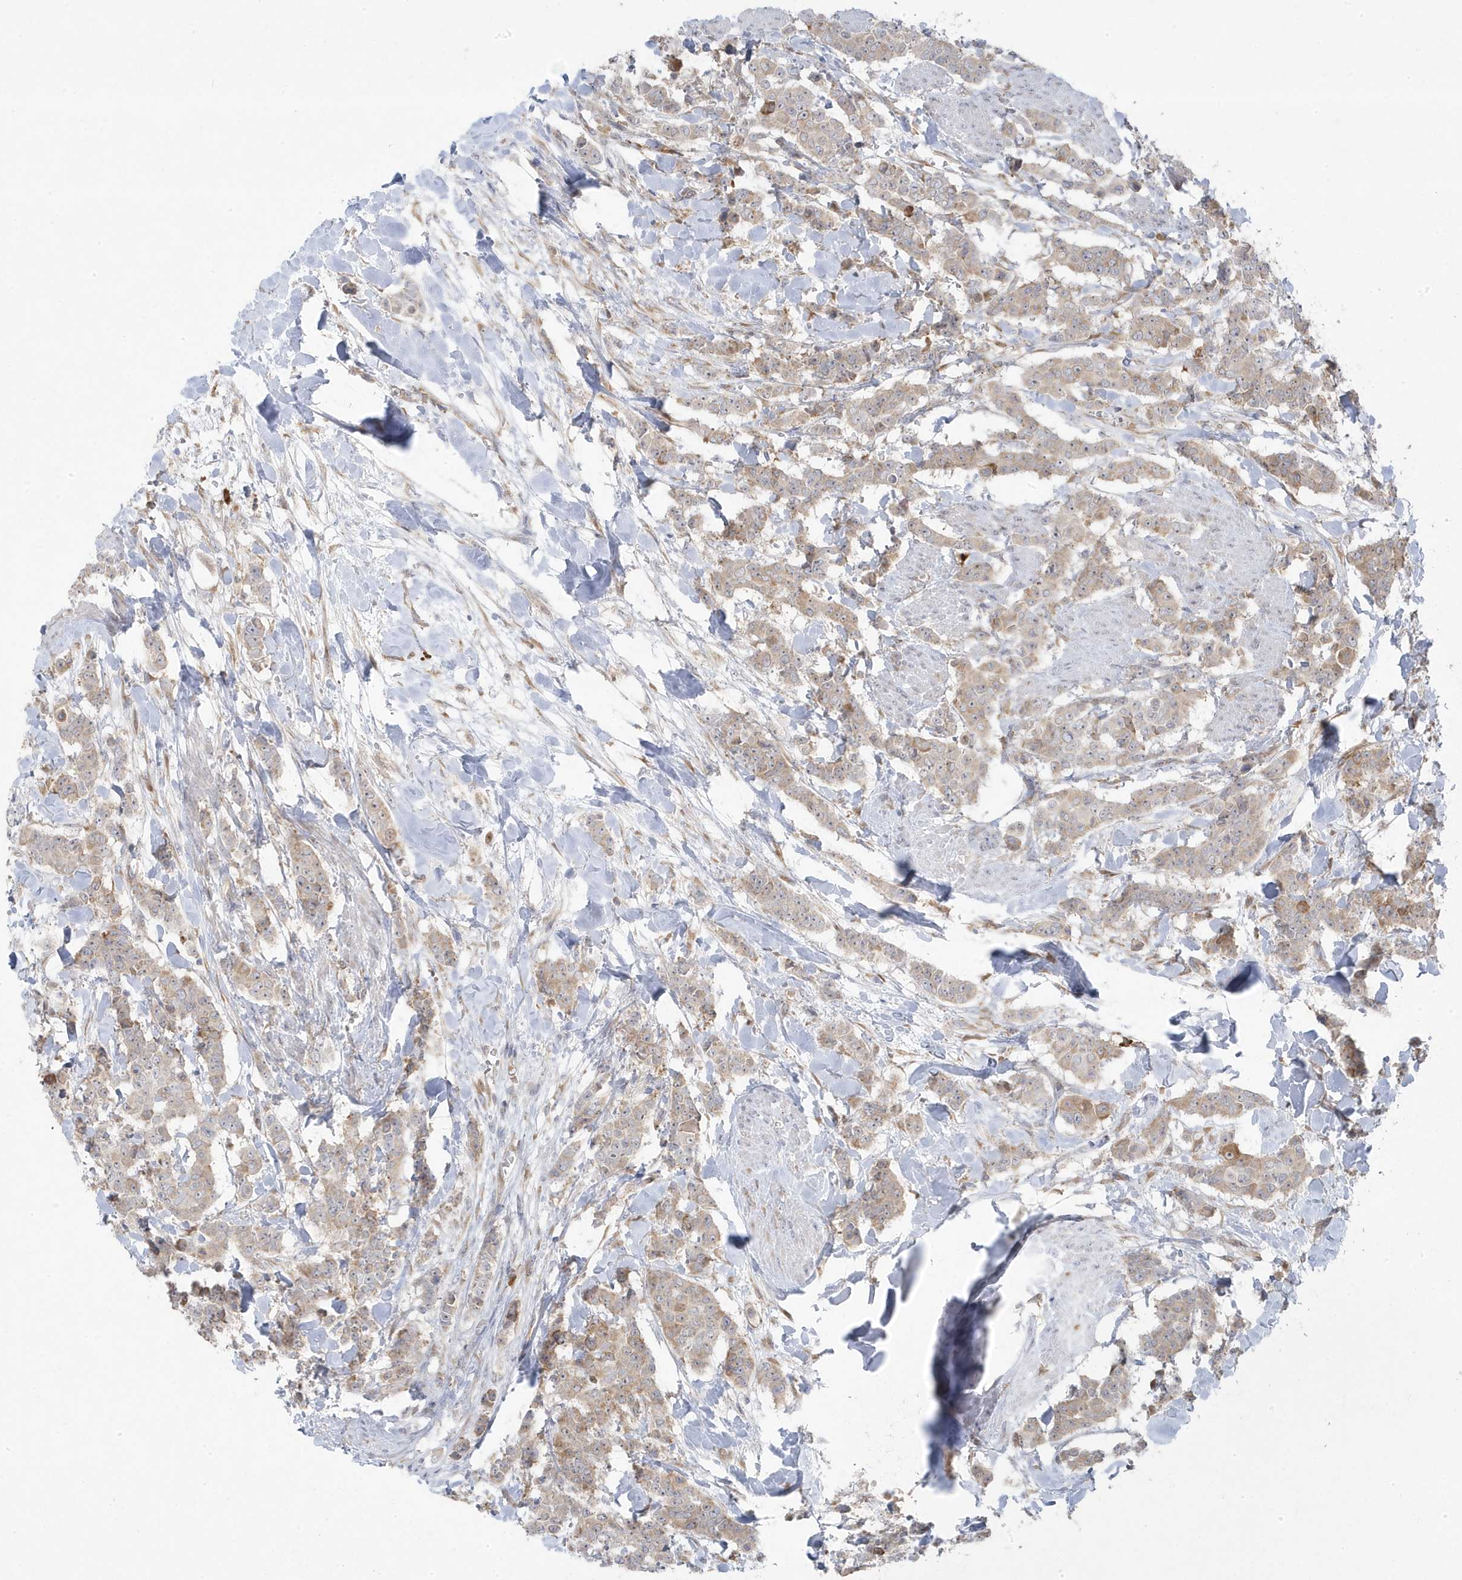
{"staining": {"intensity": "weak", "quantity": ">75%", "location": "cytoplasmic/membranous"}, "tissue": "breast cancer", "cell_type": "Tumor cells", "image_type": "cancer", "snomed": [{"axis": "morphology", "description": "Duct carcinoma"}, {"axis": "topography", "description": "Breast"}], "caption": "Immunohistochemistry (IHC) (DAB (3,3'-diaminobenzidine)) staining of infiltrating ductal carcinoma (breast) shows weak cytoplasmic/membranous protein positivity in approximately >75% of tumor cells.", "gene": "ZNF654", "patient": {"sex": "female", "age": 40}}